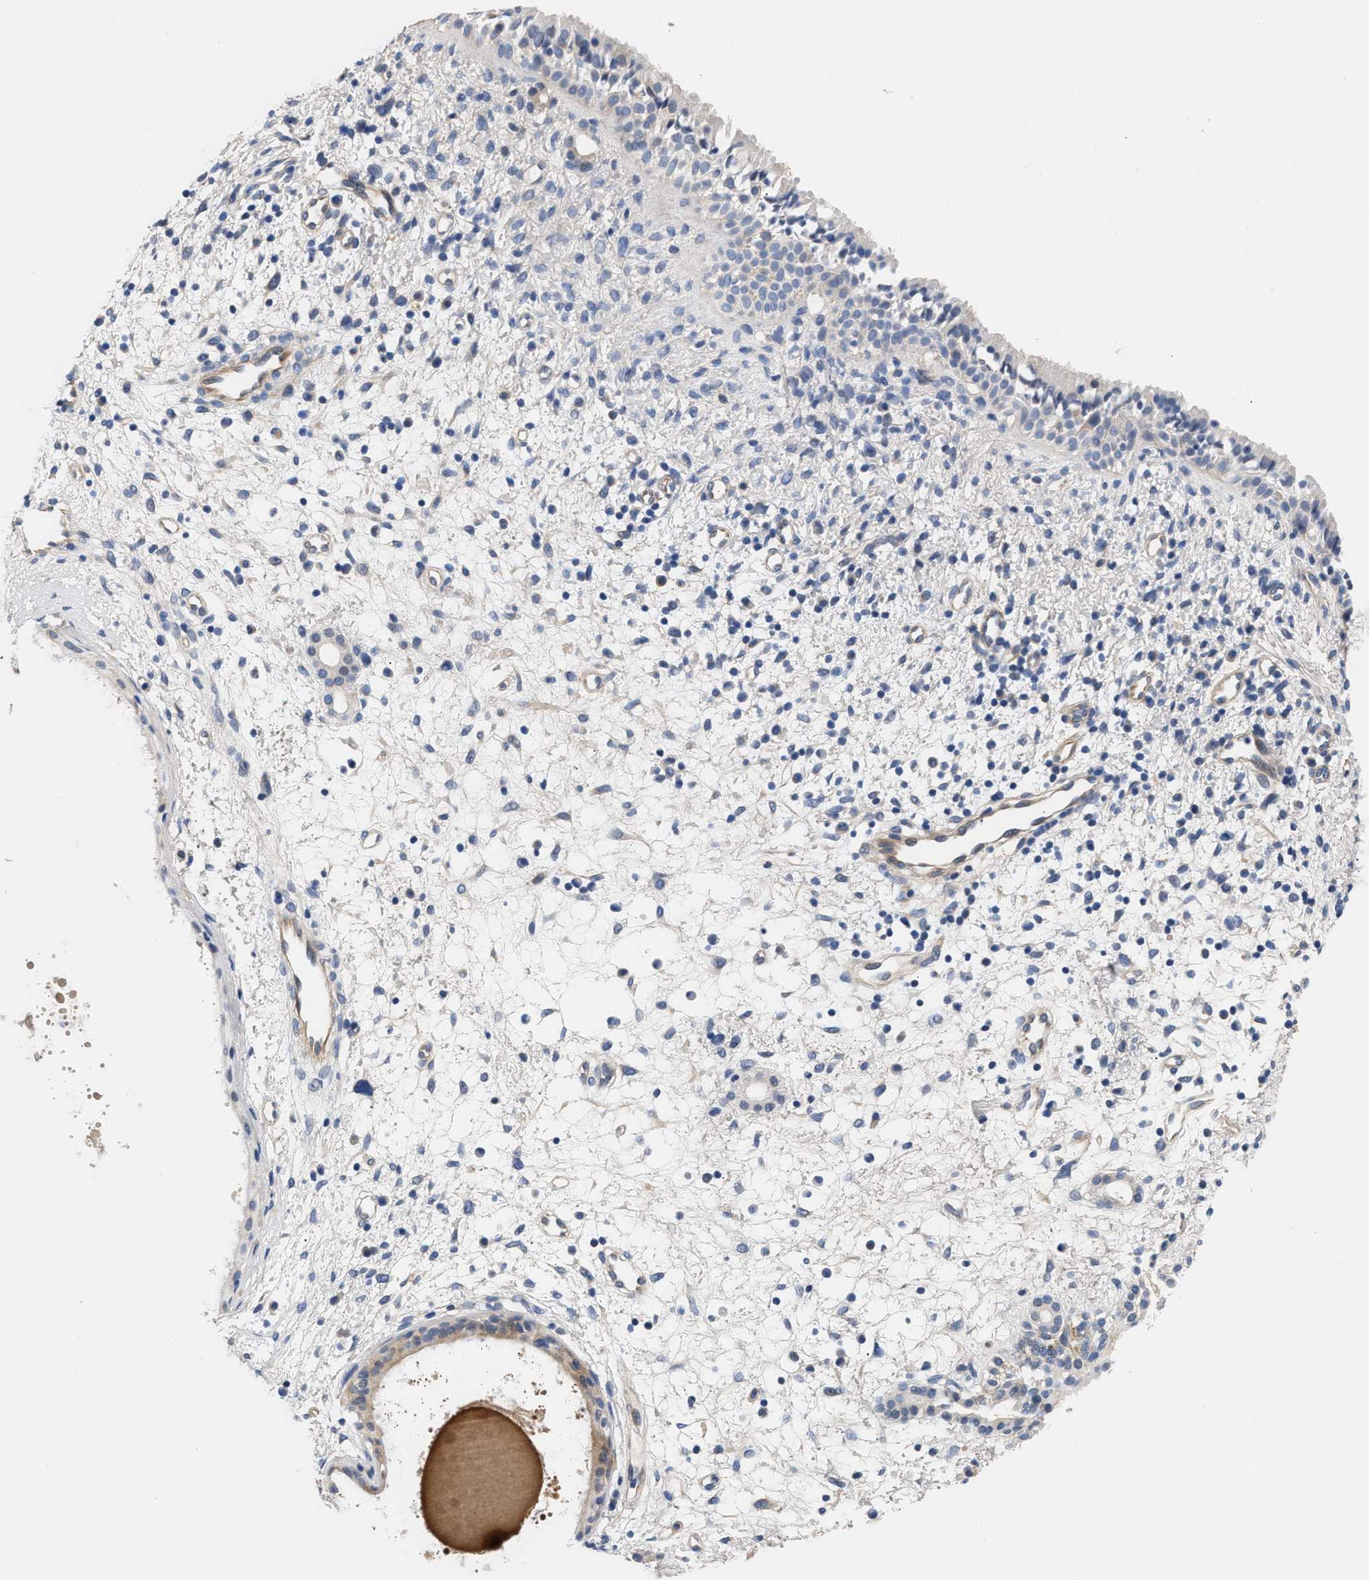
{"staining": {"intensity": "negative", "quantity": "none", "location": "none"}, "tissue": "nasopharynx", "cell_type": "Respiratory epithelial cells", "image_type": "normal", "snomed": [{"axis": "morphology", "description": "Normal tissue, NOS"}, {"axis": "topography", "description": "Nasopharynx"}], "caption": "Respiratory epithelial cells show no significant protein expression in unremarkable nasopharynx. The staining was performed using DAB to visualize the protein expression in brown, while the nuclei were stained in blue with hematoxylin (Magnification: 20x).", "gene": "ACTL7B", "patient": {"sex": "male", "age": 22}}